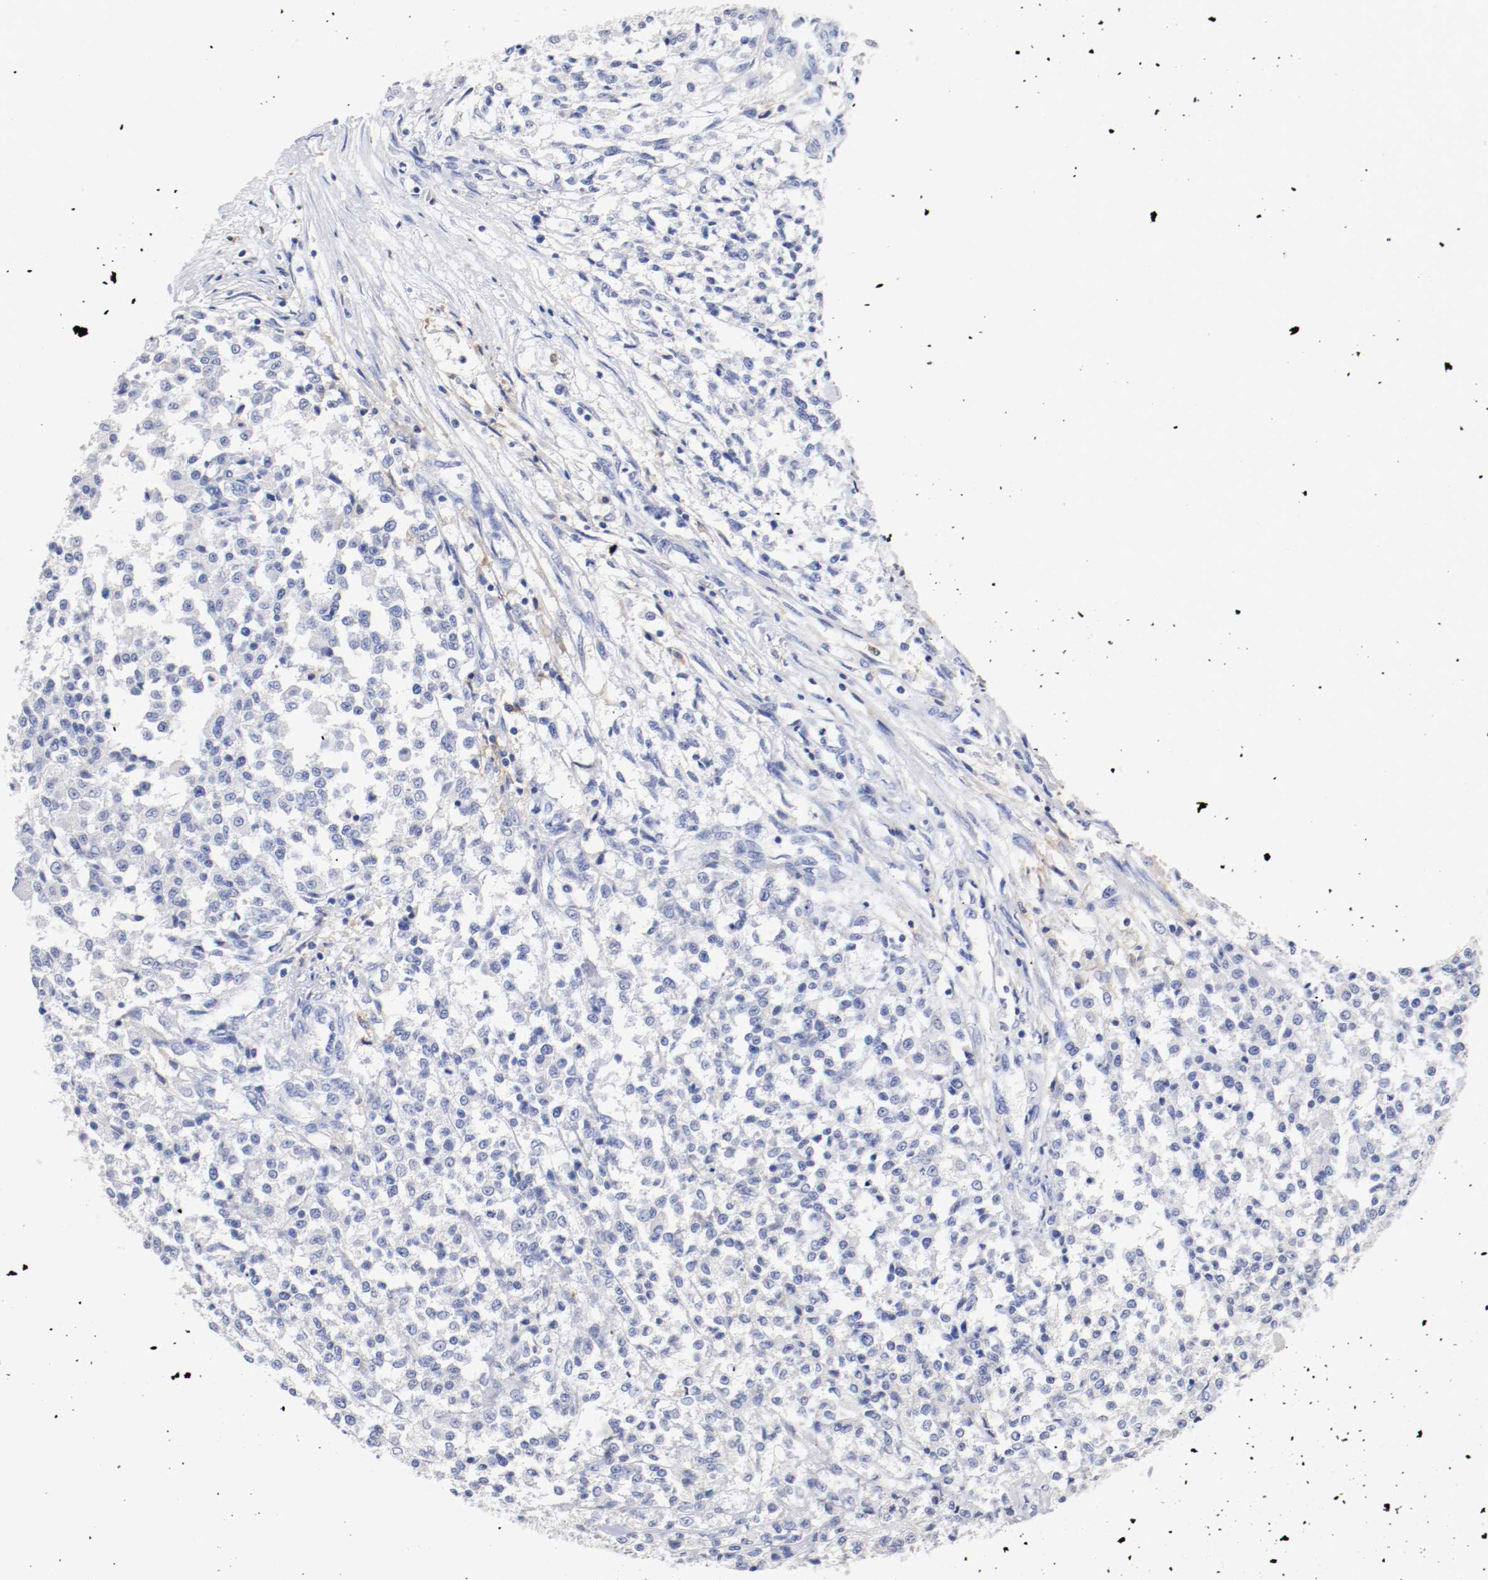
{"staining": {"intensity": "negative", "quantity": "none", "location": "none"}, "tissue": "testis cancer", "cell_type": "Tumor cells", "image_type": "cancer", "snomed": [{"axis": "morphology", "description": "Seminoma, NOS"}, {"axis": "topography", "description": "Testis"}], "caption": "Immunohistochemical staining of testis cancer reveals no significant expression in tumor cells. (Brightfield microscopy of DAB immunohistochemistry (IHC) at high magnification).", "gene": "FGFBP1", "patient": {"sex": "male", "age": 59}}